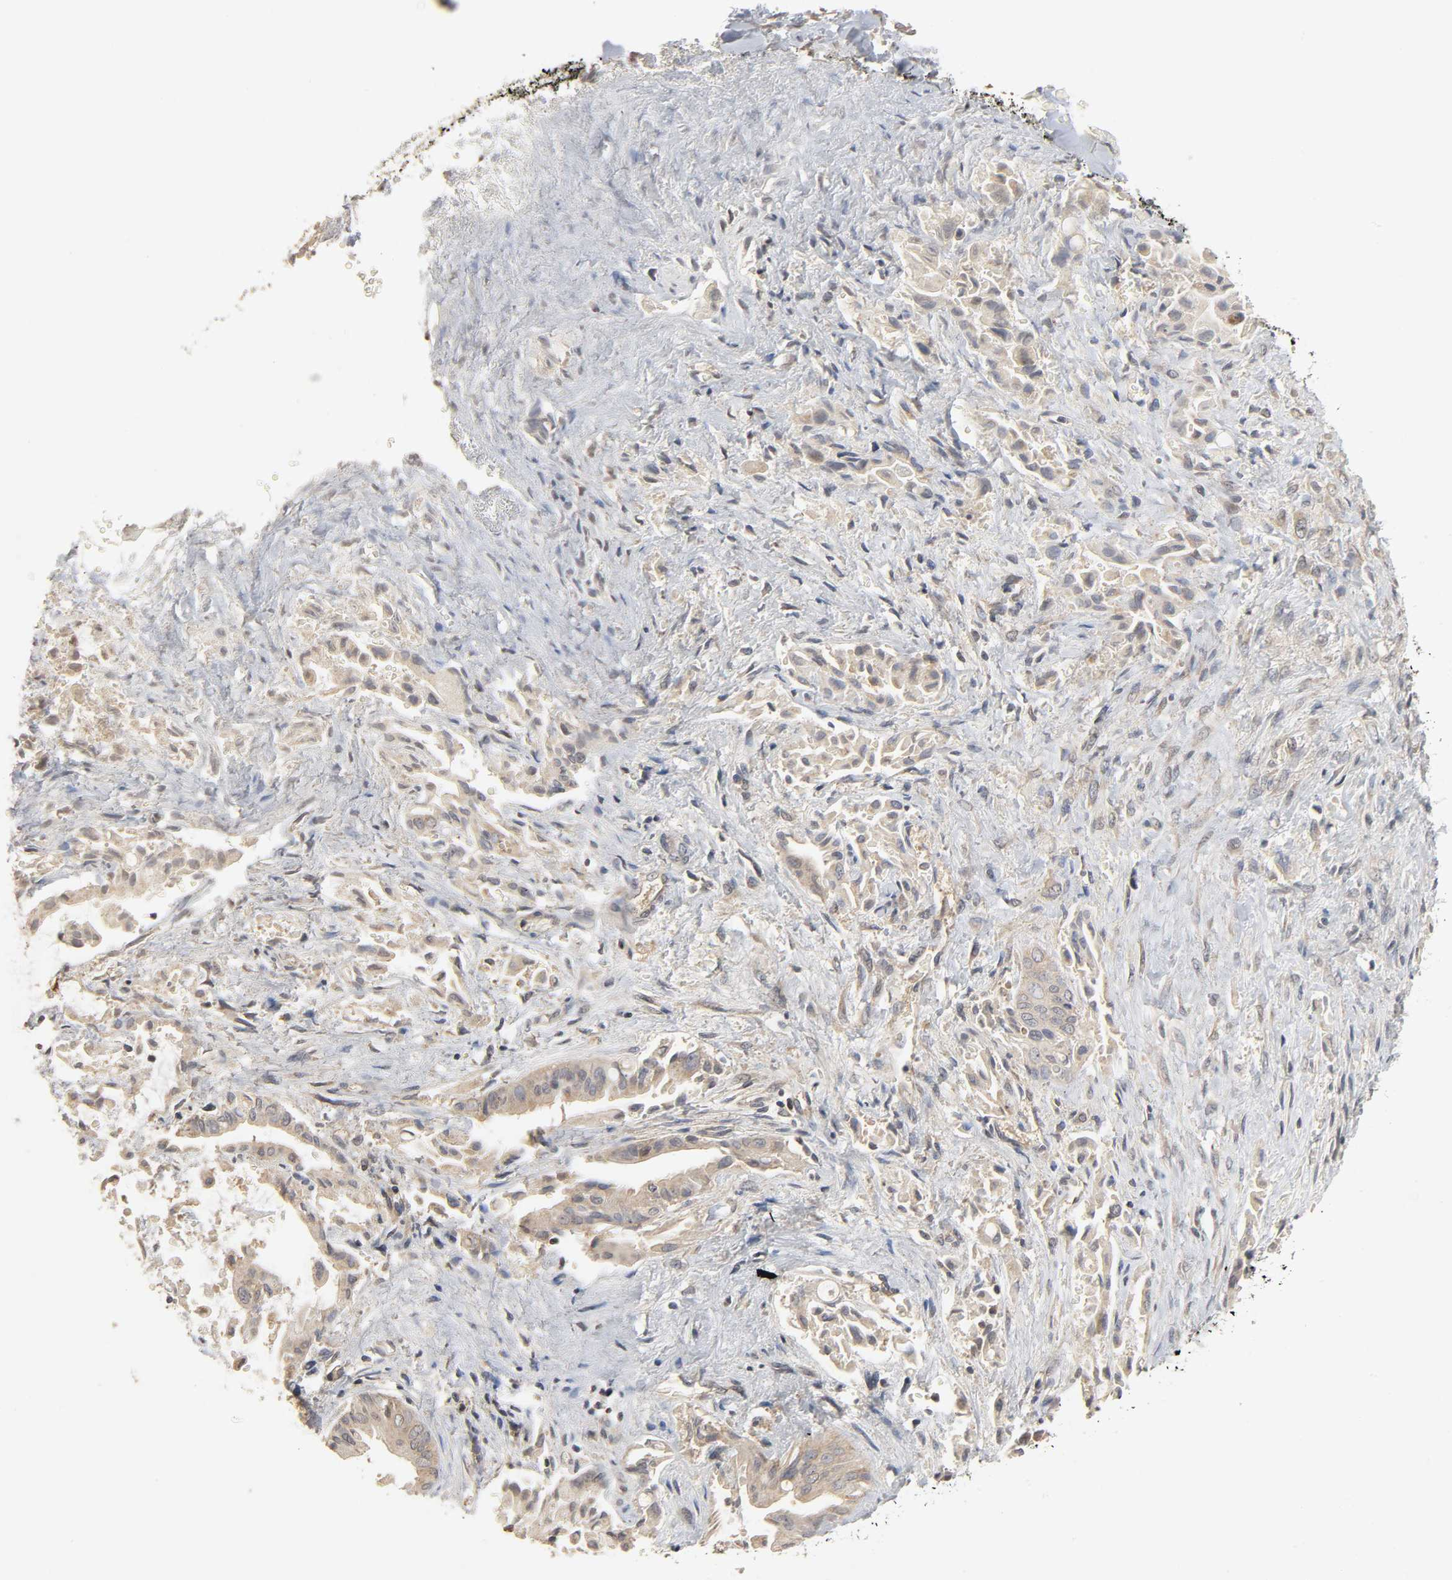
{"staining": {"intensity": "weak", "quantity": ">75%", "location": "cytoplasmic/membranous"}, "tissue": "liver cancer", "cell_type": "Tumor cells", "image_type": "cancer", "snomed": [{"axis": "morphology", "description": "Cholangiocarcinoma"}, {"axis": "topography", "description": "Liver"}], "caption": "IHC image of cholangiocarcinoma (liver) stained for a protein (brown), which demonstrates low levels of weak cytoplasmic/membranous positivity in approximately >75% of tumor cells.", "gene": "CLEC4E", "patient": {"sex": "male", "age": 58}}